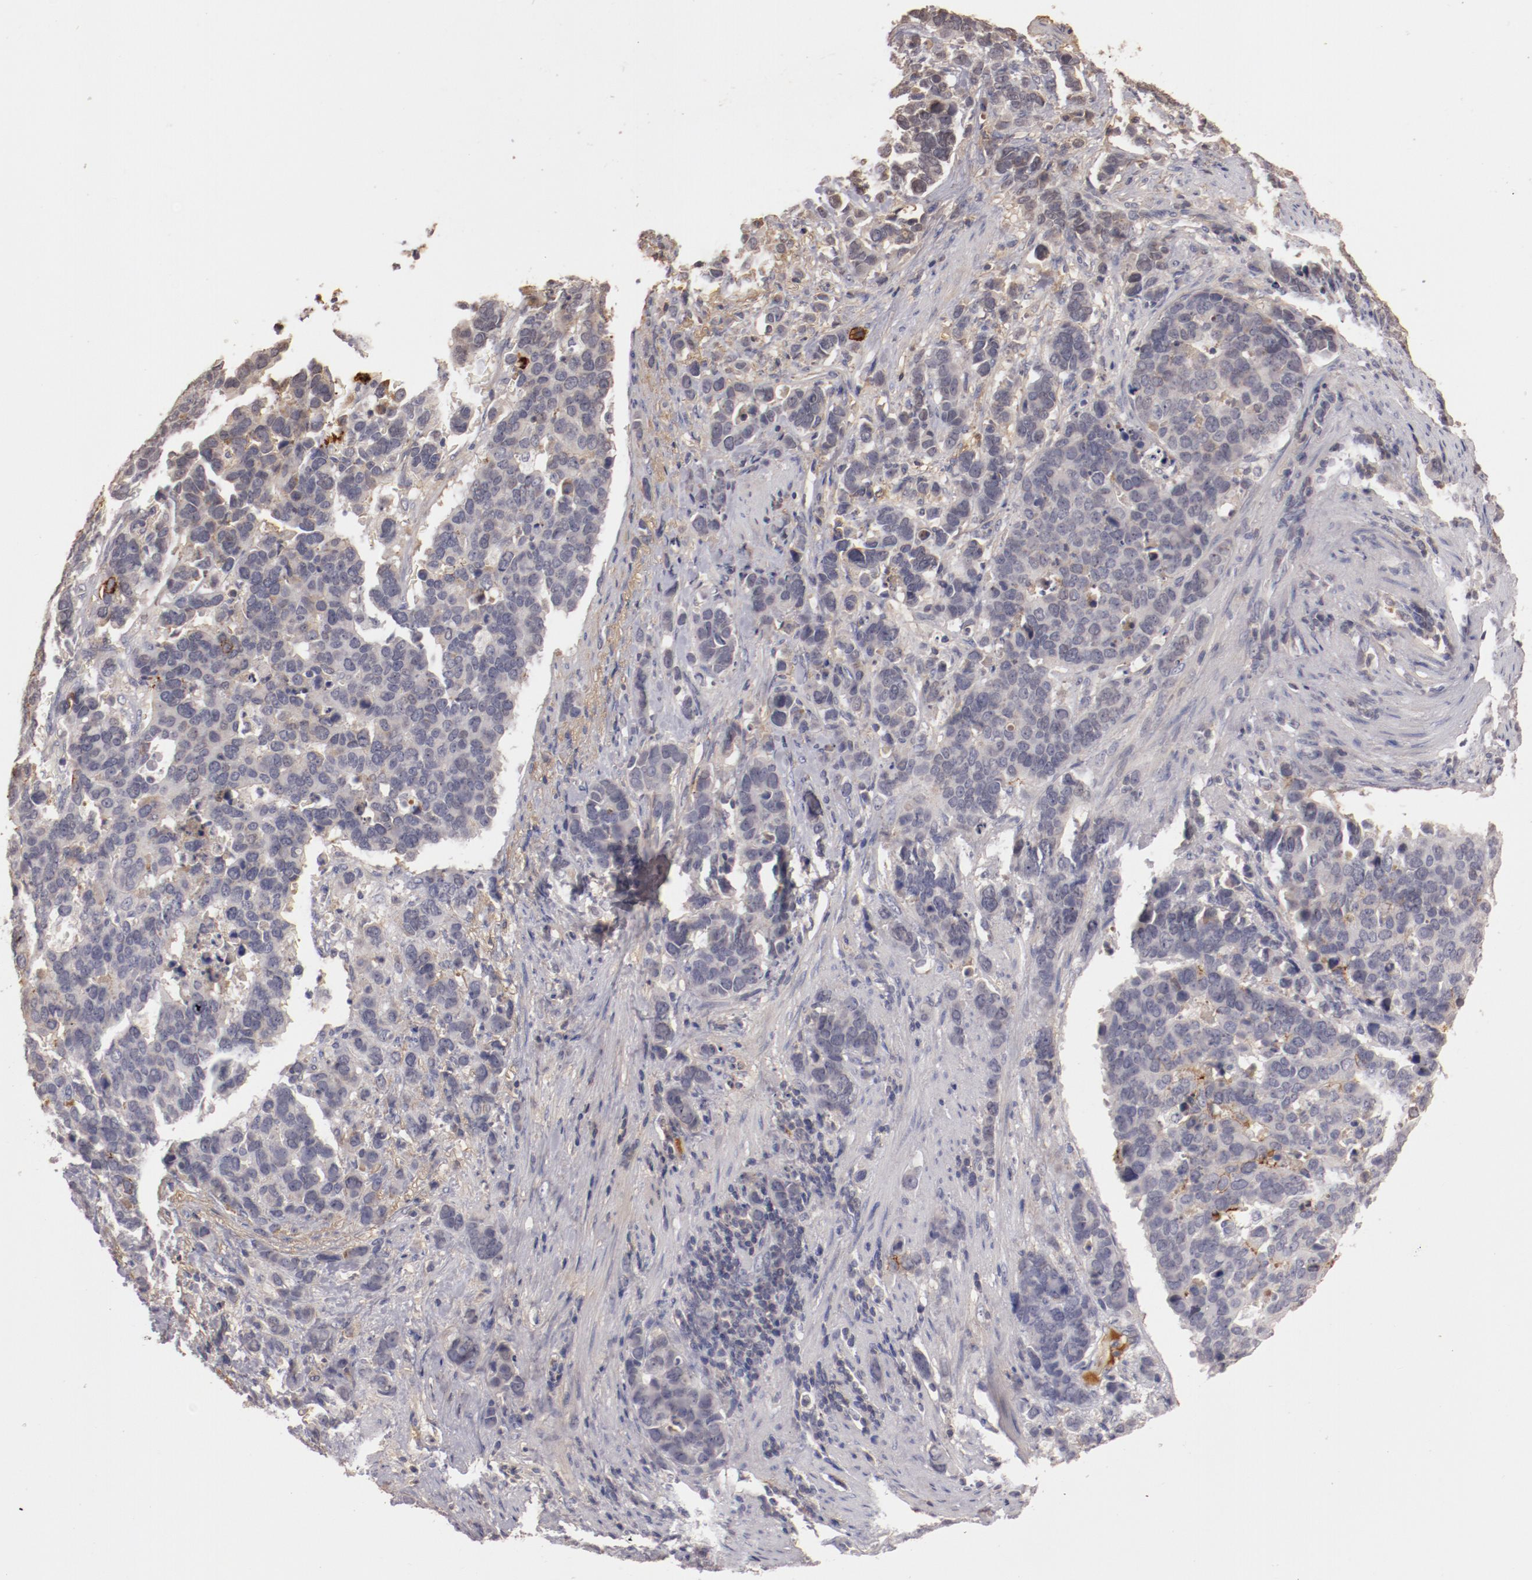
{"staining": {"intensity": "weak", "quantity": "<25%", "location": "cytoplasmic/membranous"}, "tissue": "stomach cancer", "cell_type": "Tumor cells", "image_type": "cancer", "snomed": [{"axis": "morphology", "description": "Adenocarcinoma, NOS"}, {"axis": "topography", "description": "Stomach, upper"}], "caption": "Tumor cells show no significant protein staining in adenocarcinoma (stomach).", "gene": "MBL2", "patient": {"sex": "male", "age": 71}}